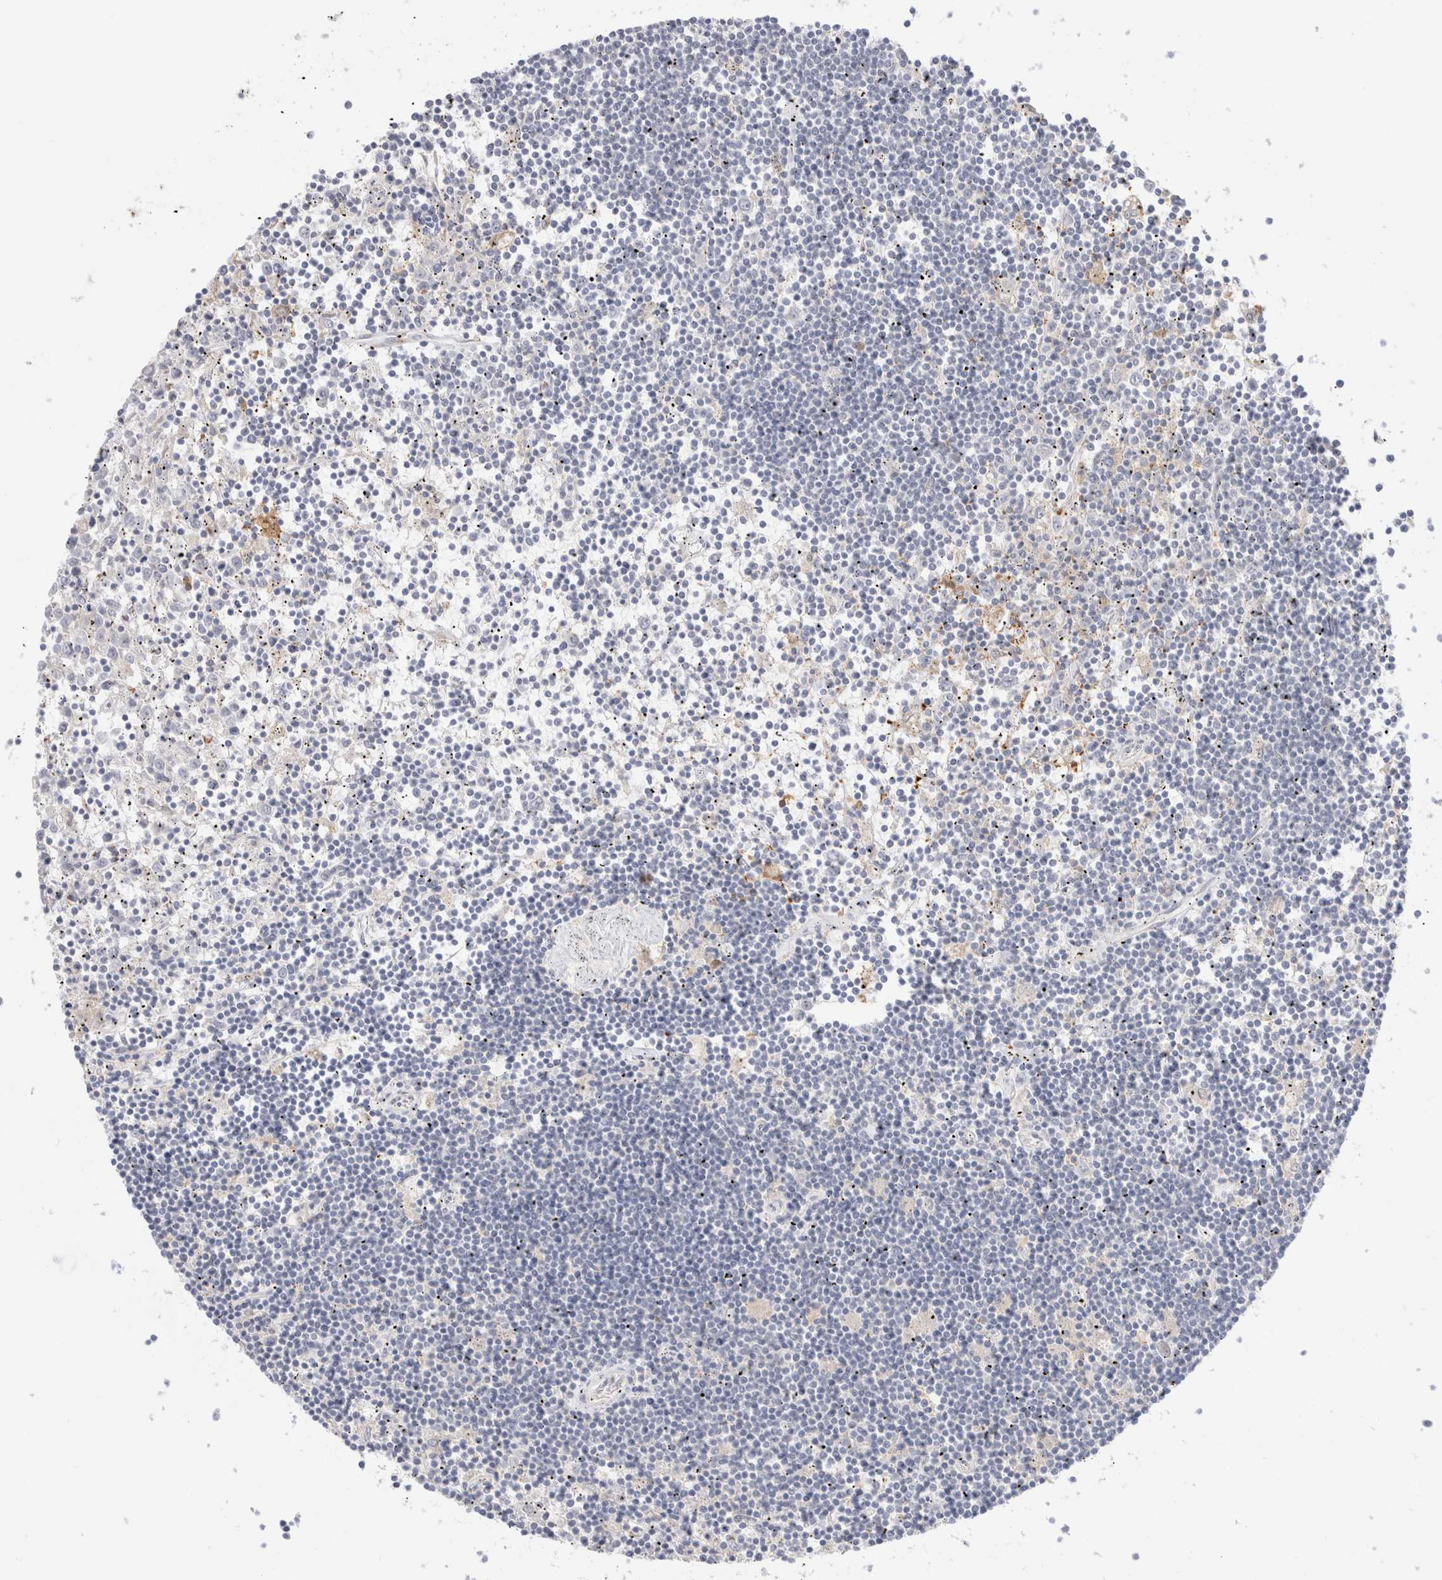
{"staining": {"intensity": "negative", "quantity": "none", "location": "none"}, "tissue": "lymphoma", "cell_type": "Tumor cells", "image_type": "cancer", "snomed": [{"axis": "morphology", "description": "Malignant lymphoma, non-Hodgkin's type, Low grade"}, {"axis": "topography", "description": "Spleen"}], "caption": "There is no significant positivity in tumor cells of lymphoma. The staining was performed using DAB to visualize the protein expression in brown, while the nuclei were stained in blue with hematoxylin (Magnification: 20x).", "gene": "EFCAB13", "patient": {"sex": "male", "age": 76}}